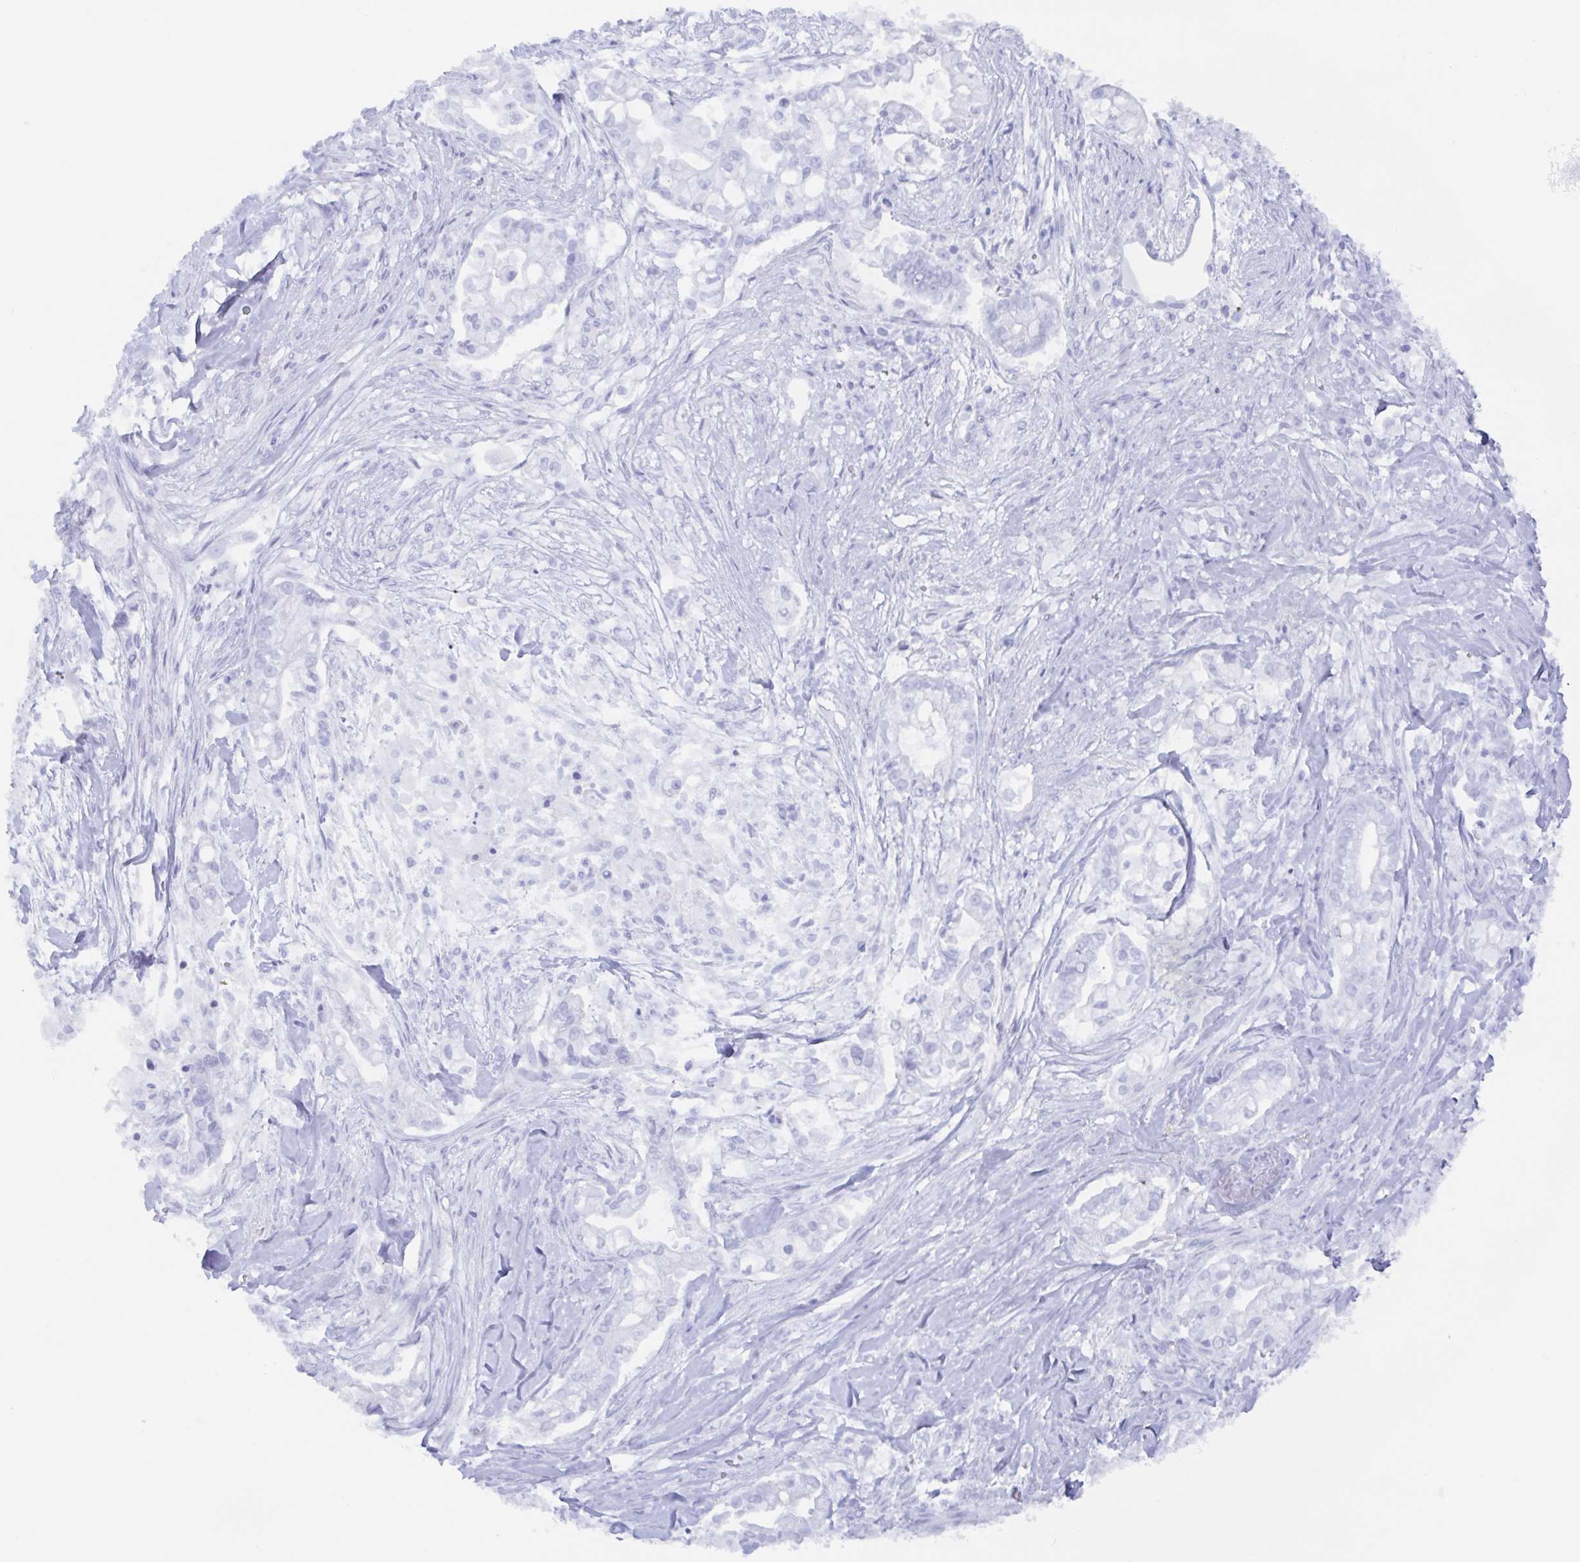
{"staining": {"intensity": "negative", "quantity": "none", "location": "none"}, "tissue": "pancreatic cancer", "cell_type": "Tumor cells", "image_type": "cancer", "snomed": [{"axis": "morphology", "description": "Adenocarcinoma, NOS"}, {"axis": "topography", "description": "Pancreas"}], "caption": "Immunohistochemistry of human adenocarcinoma (pancreatic) shows no staining in tumor cells. (Brightfield microscopy of DAB IHC at high magnification).", "gene": "POU2F3", "patient": {"sex": "female", "age": 69}}